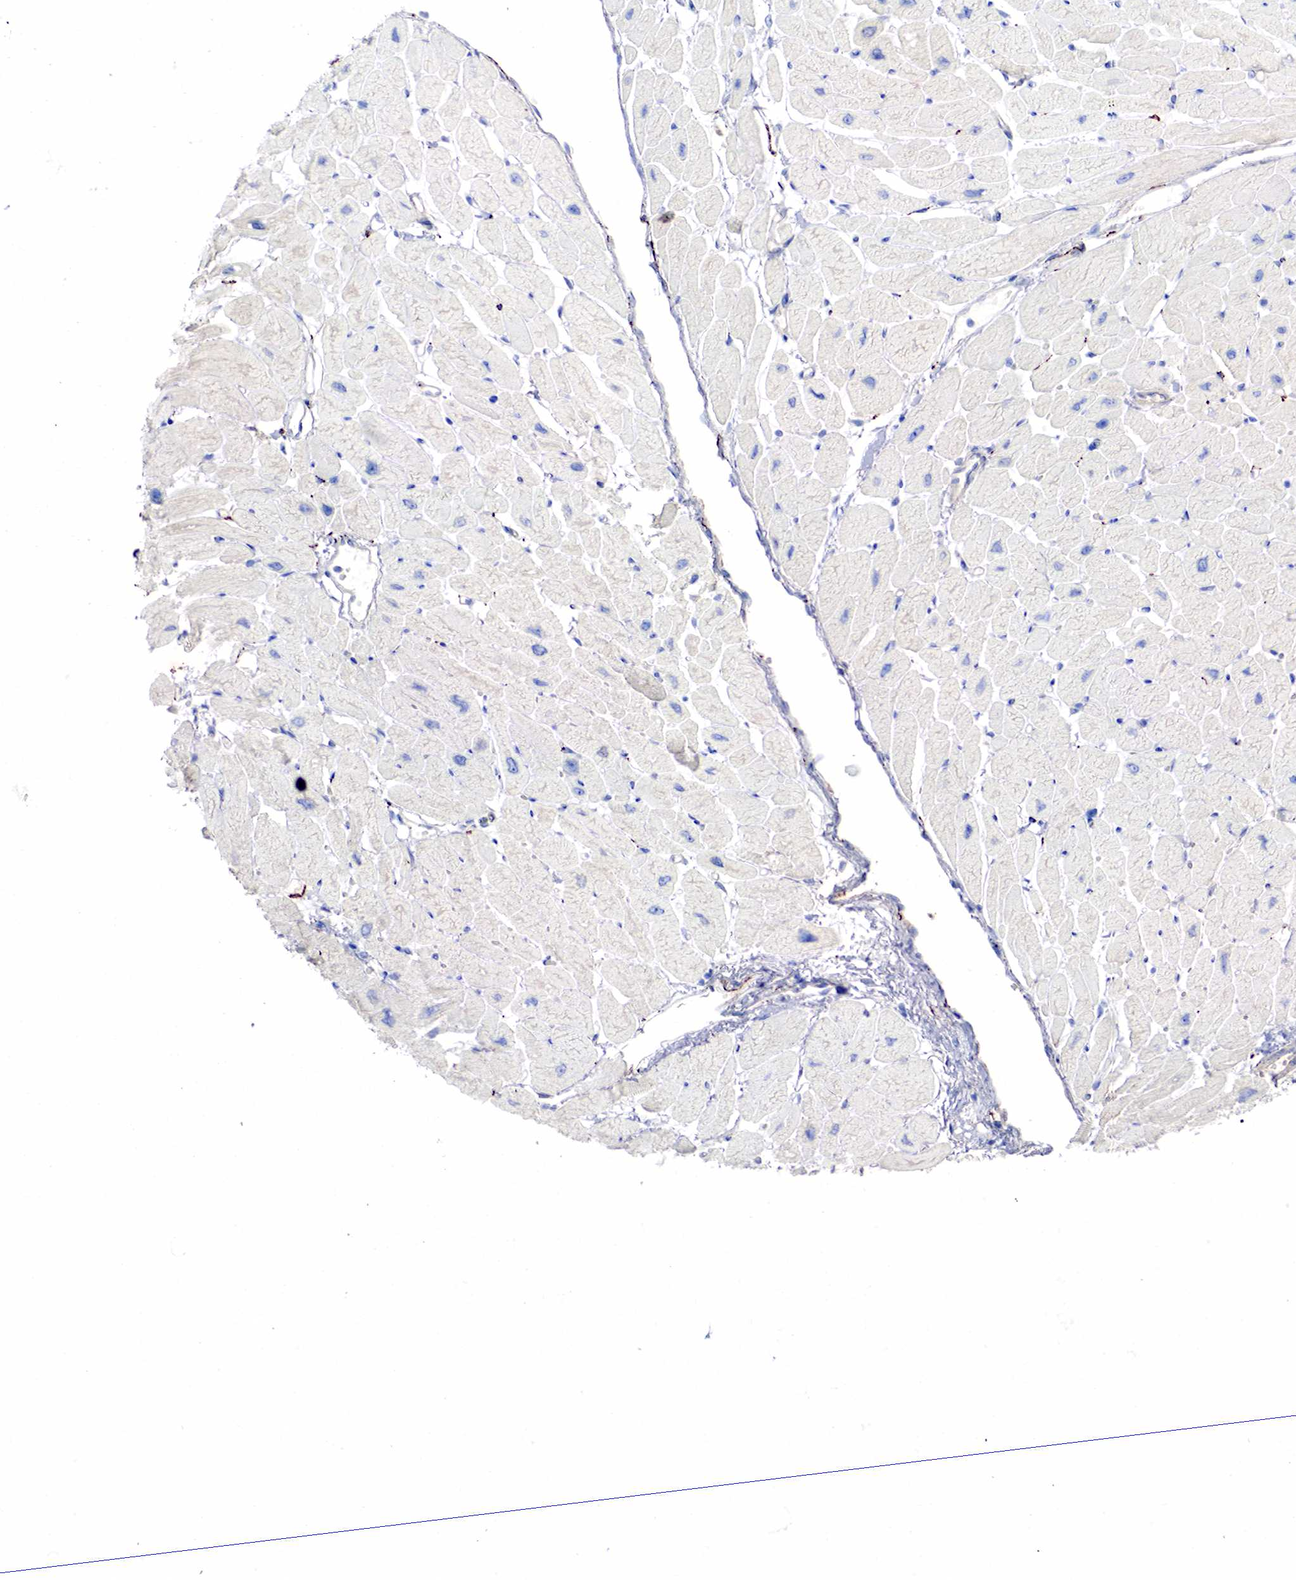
{"staining": {"intensity": "negative", "quantity": "none", "location": "none"}, "tissue": "heart muscle", "cell_type": "Cardiomyocytes", "image_type": "normal", "snomed": [{"axis": "morphology", "description": "Normal tissue, NOS"}, {"axis": "topography", "description": "Heart"}], "caption": "Immunohistochemical staining of benign heart muscle reveals no significant expression in cardiomyocytes.", "gene": "SYP", "patient": {"sex": "female", "age": 54}}